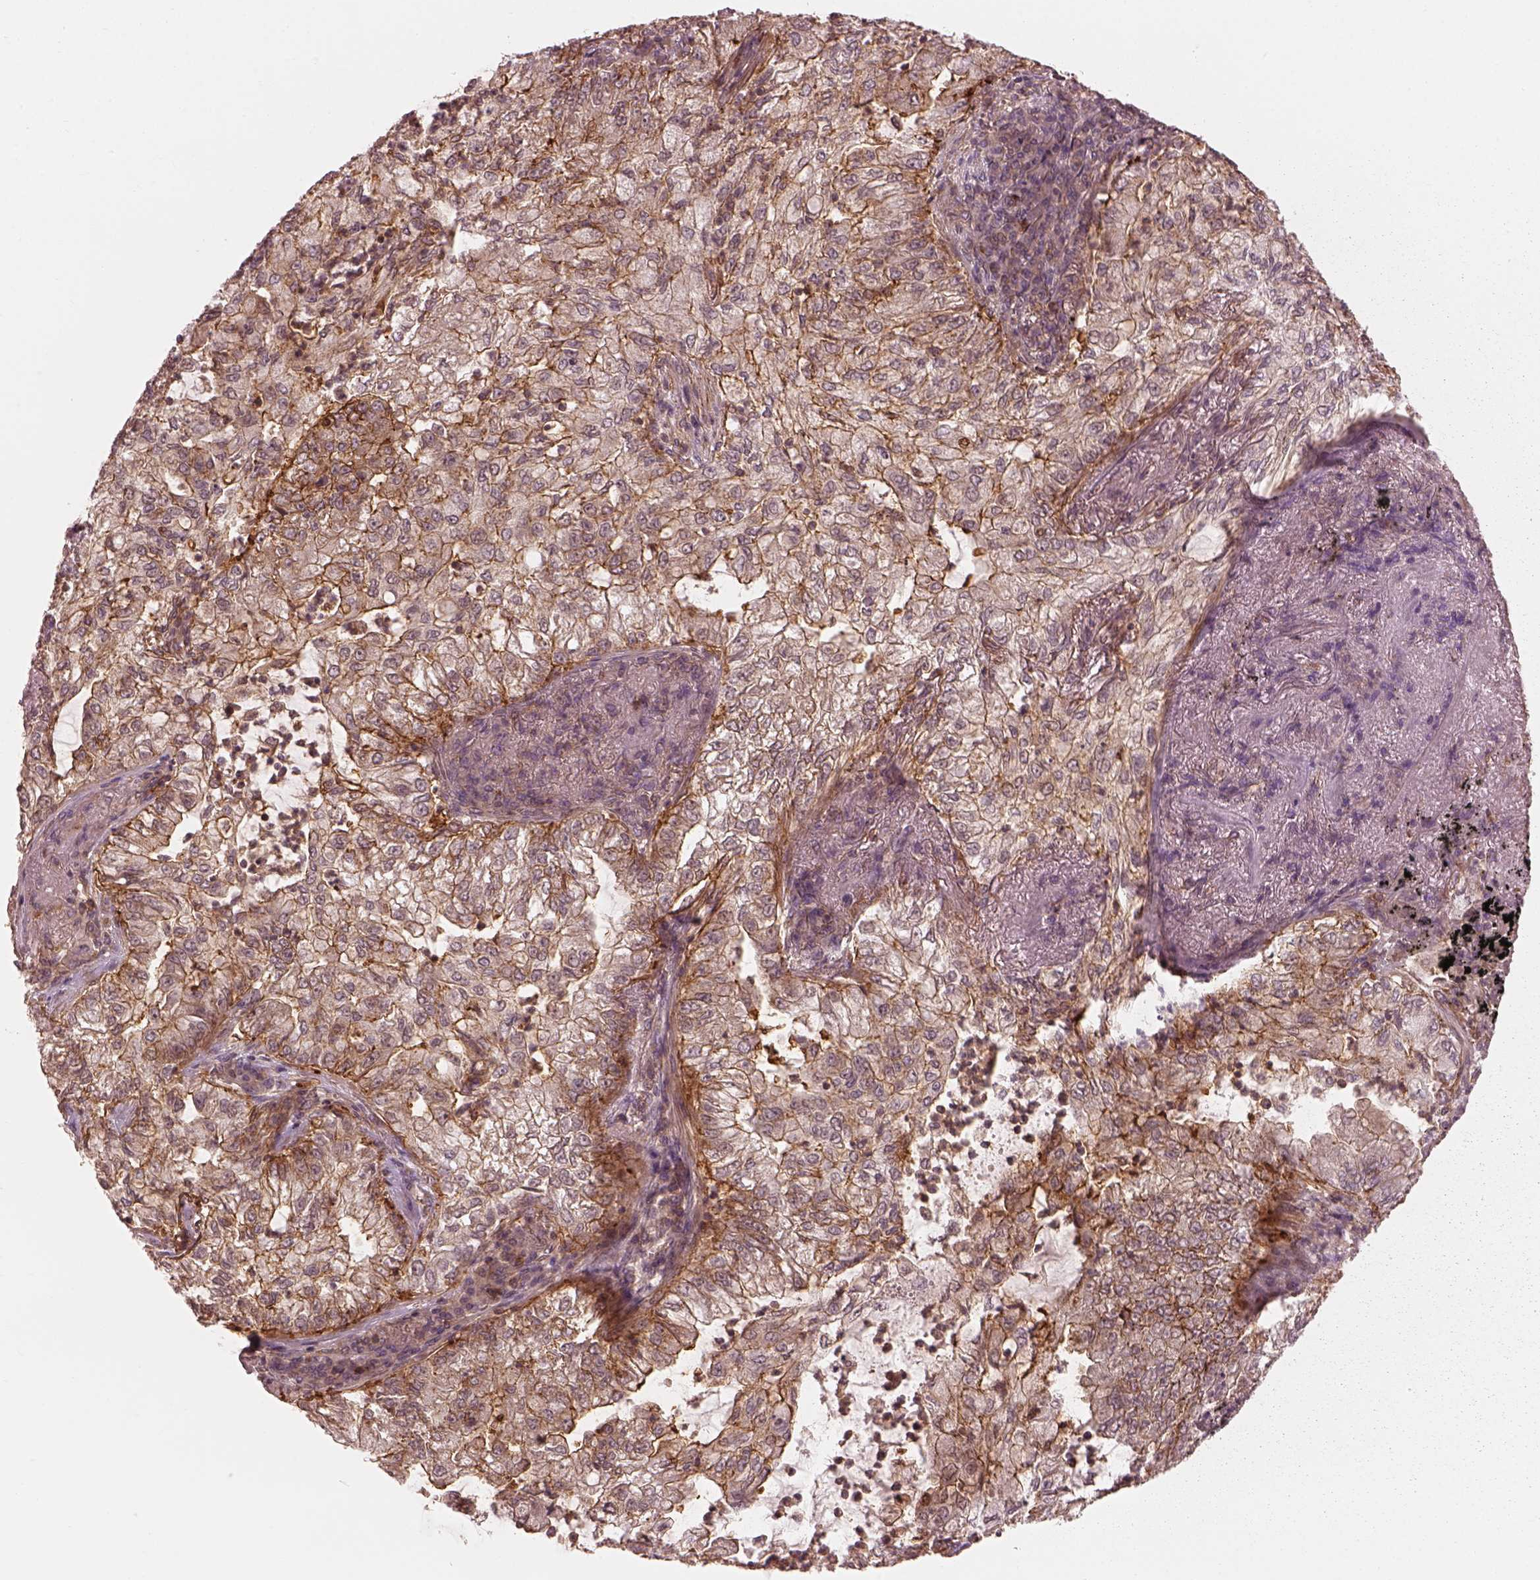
{"staining": {"intensity": "strong", "quantity": "<25%", "location": "cytoplasmic/membranous"}, "tissue": "lung cancer", "cell_type": "Tumor cells", "image_type": "cancer", "snomed": [{"axis": "morphology", "description": "Adenocarcinoma, NOS"}, {"axis": "topography", "description": "Lung"}], "caption": "Immunohistochemical staining of lung adenocarcinoma exhibits medium levels of strong cytoplasmic/membranous expression in about <25% of tumor cells.", "gene": "FAM107B", "patient": {"sex": "female", "age": 73}}